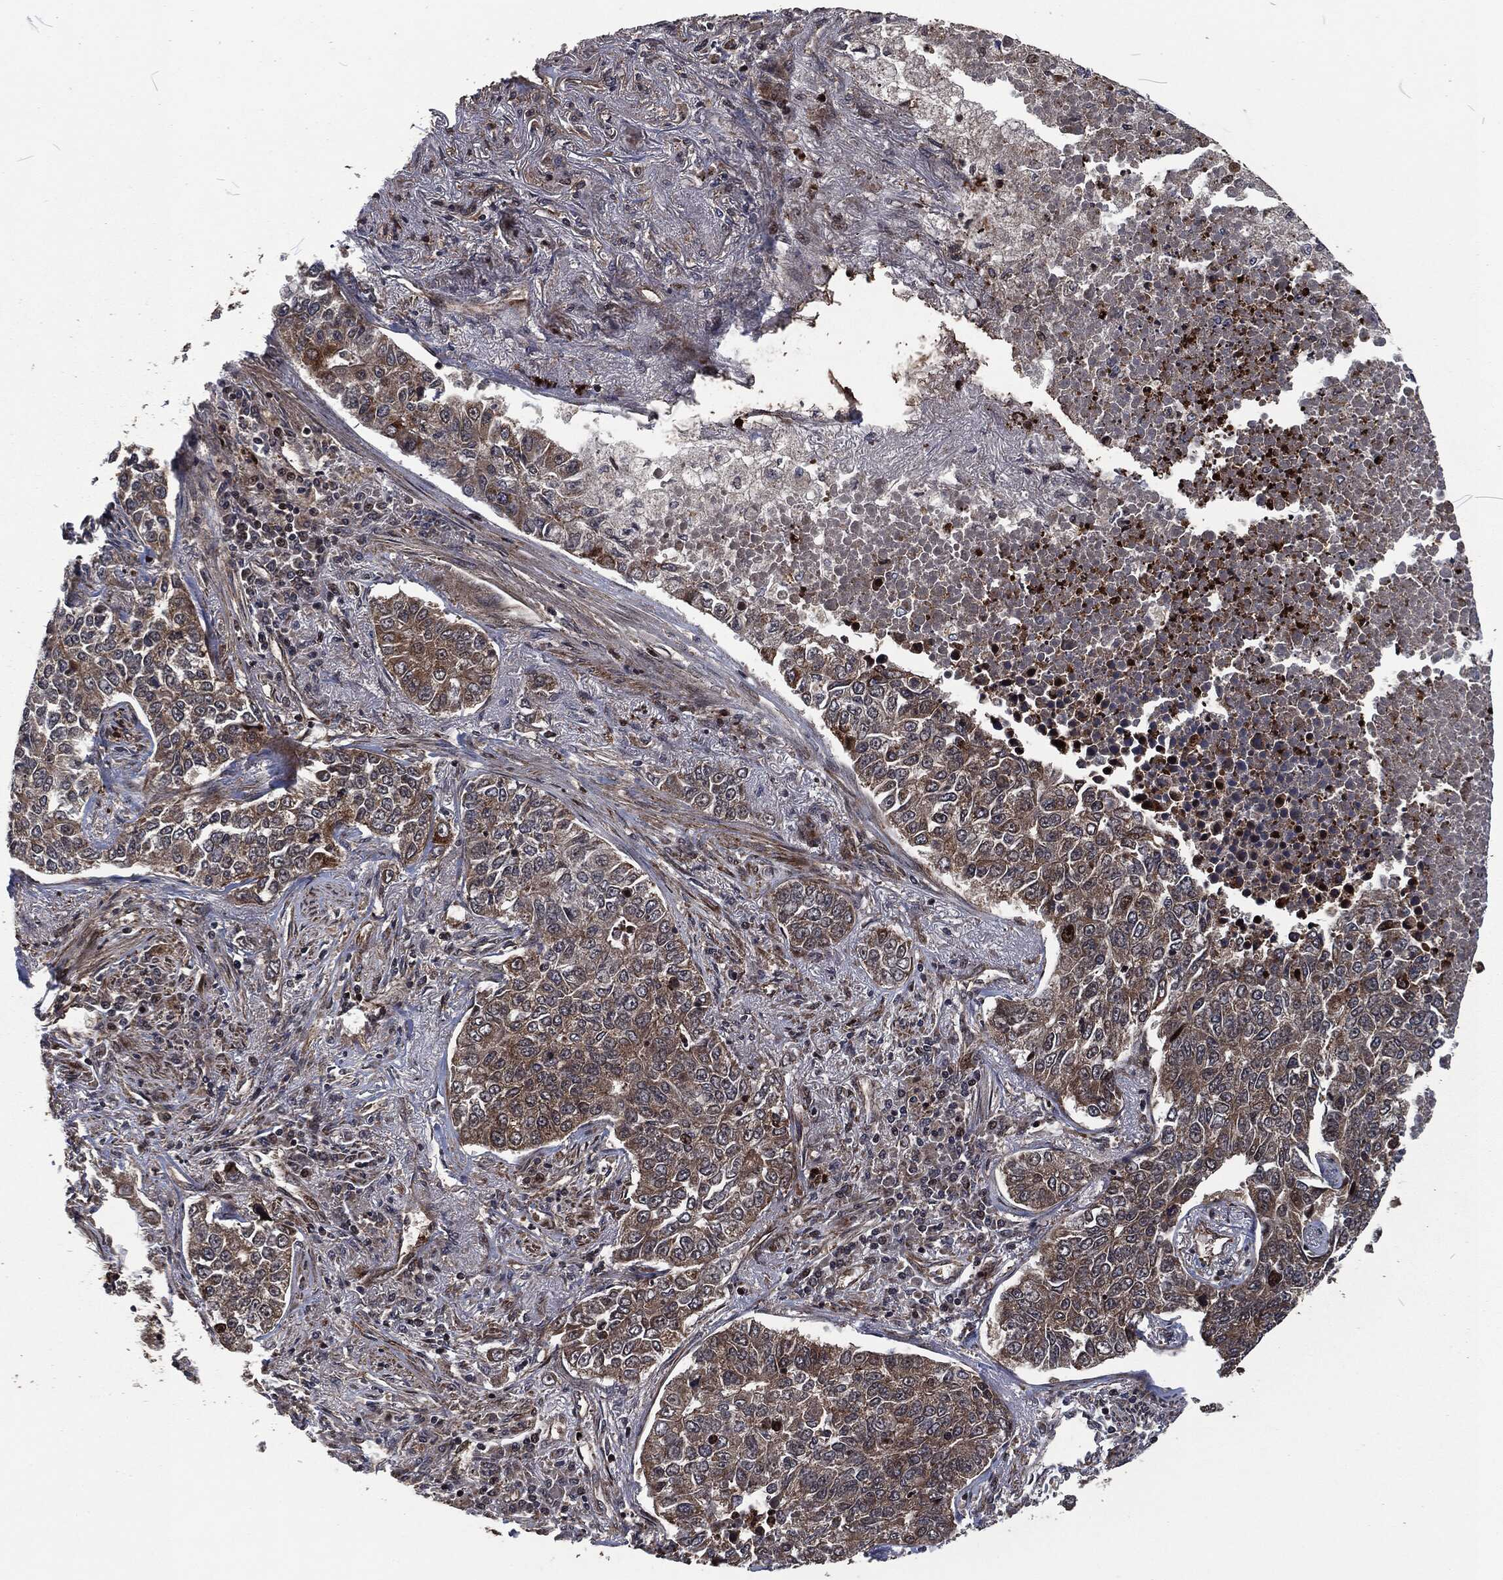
{"staining": {"intensity": "weak", "quantity": "25%-75%", "location": "cytoplasmic/membranous"}, "tissue": "lung cancer", "cell_type": "Tumor cells", "image_type": "cancer", "snomed": [{"axis": "morphology", "description": "Adenocarcinoma, NOS"}, {"axis": "topography", "description": "Lung"}], "caption": "Immunohistochemistry image of neoplastic tissue: human lung cancer stained using immunohistochemistry reveals low levels of weak protein expression localized specifically in the cytoplasmic/membranous of tumor cells, appearing as a cytoplasmic/membranous brown color.", "gene": "CMPK2", "patient": {"sex": "male", "age": 49}}